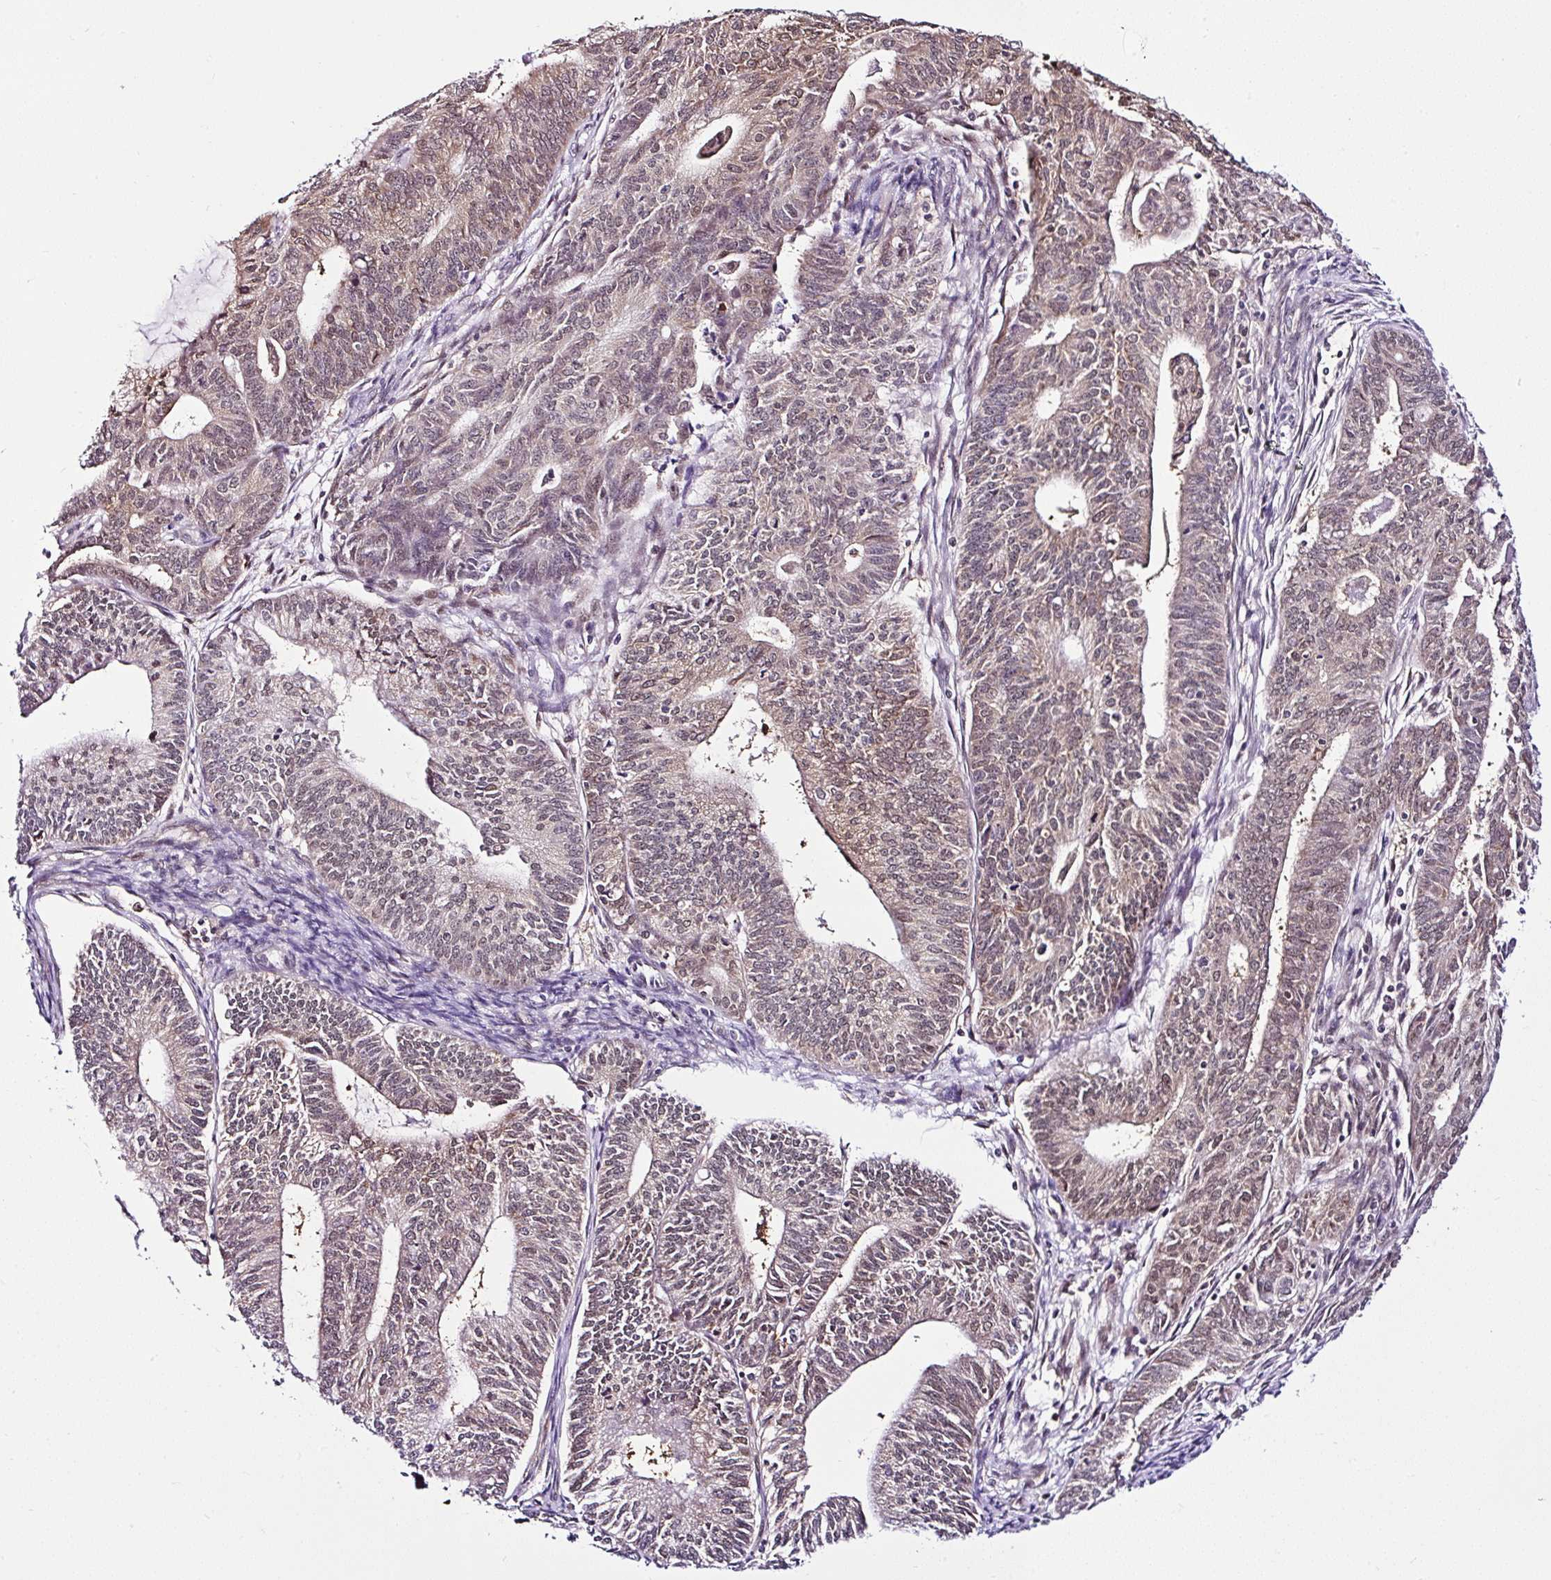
{"staining": {"intensity": "weak", "quantity": "25%-75%", "location": "nuclear"}, "tissue": "endometrial cancer", "cell_type": "Tumor cells", "image_type": "cancer", "snomed": [{"axis": "morphology", "description": "Adenocarcinoma, NOS"}, {"axis": "topography", "description": "Endometrium"}], "caption": "Human endometrial cancer (adenocarcinoma) stained for a protein (brown) shows weak nuclear positive positivity in approximately 25%-75% of tumor cells.", "gene": "PIN4", "patient": {"sex": "female", "age": 61}}